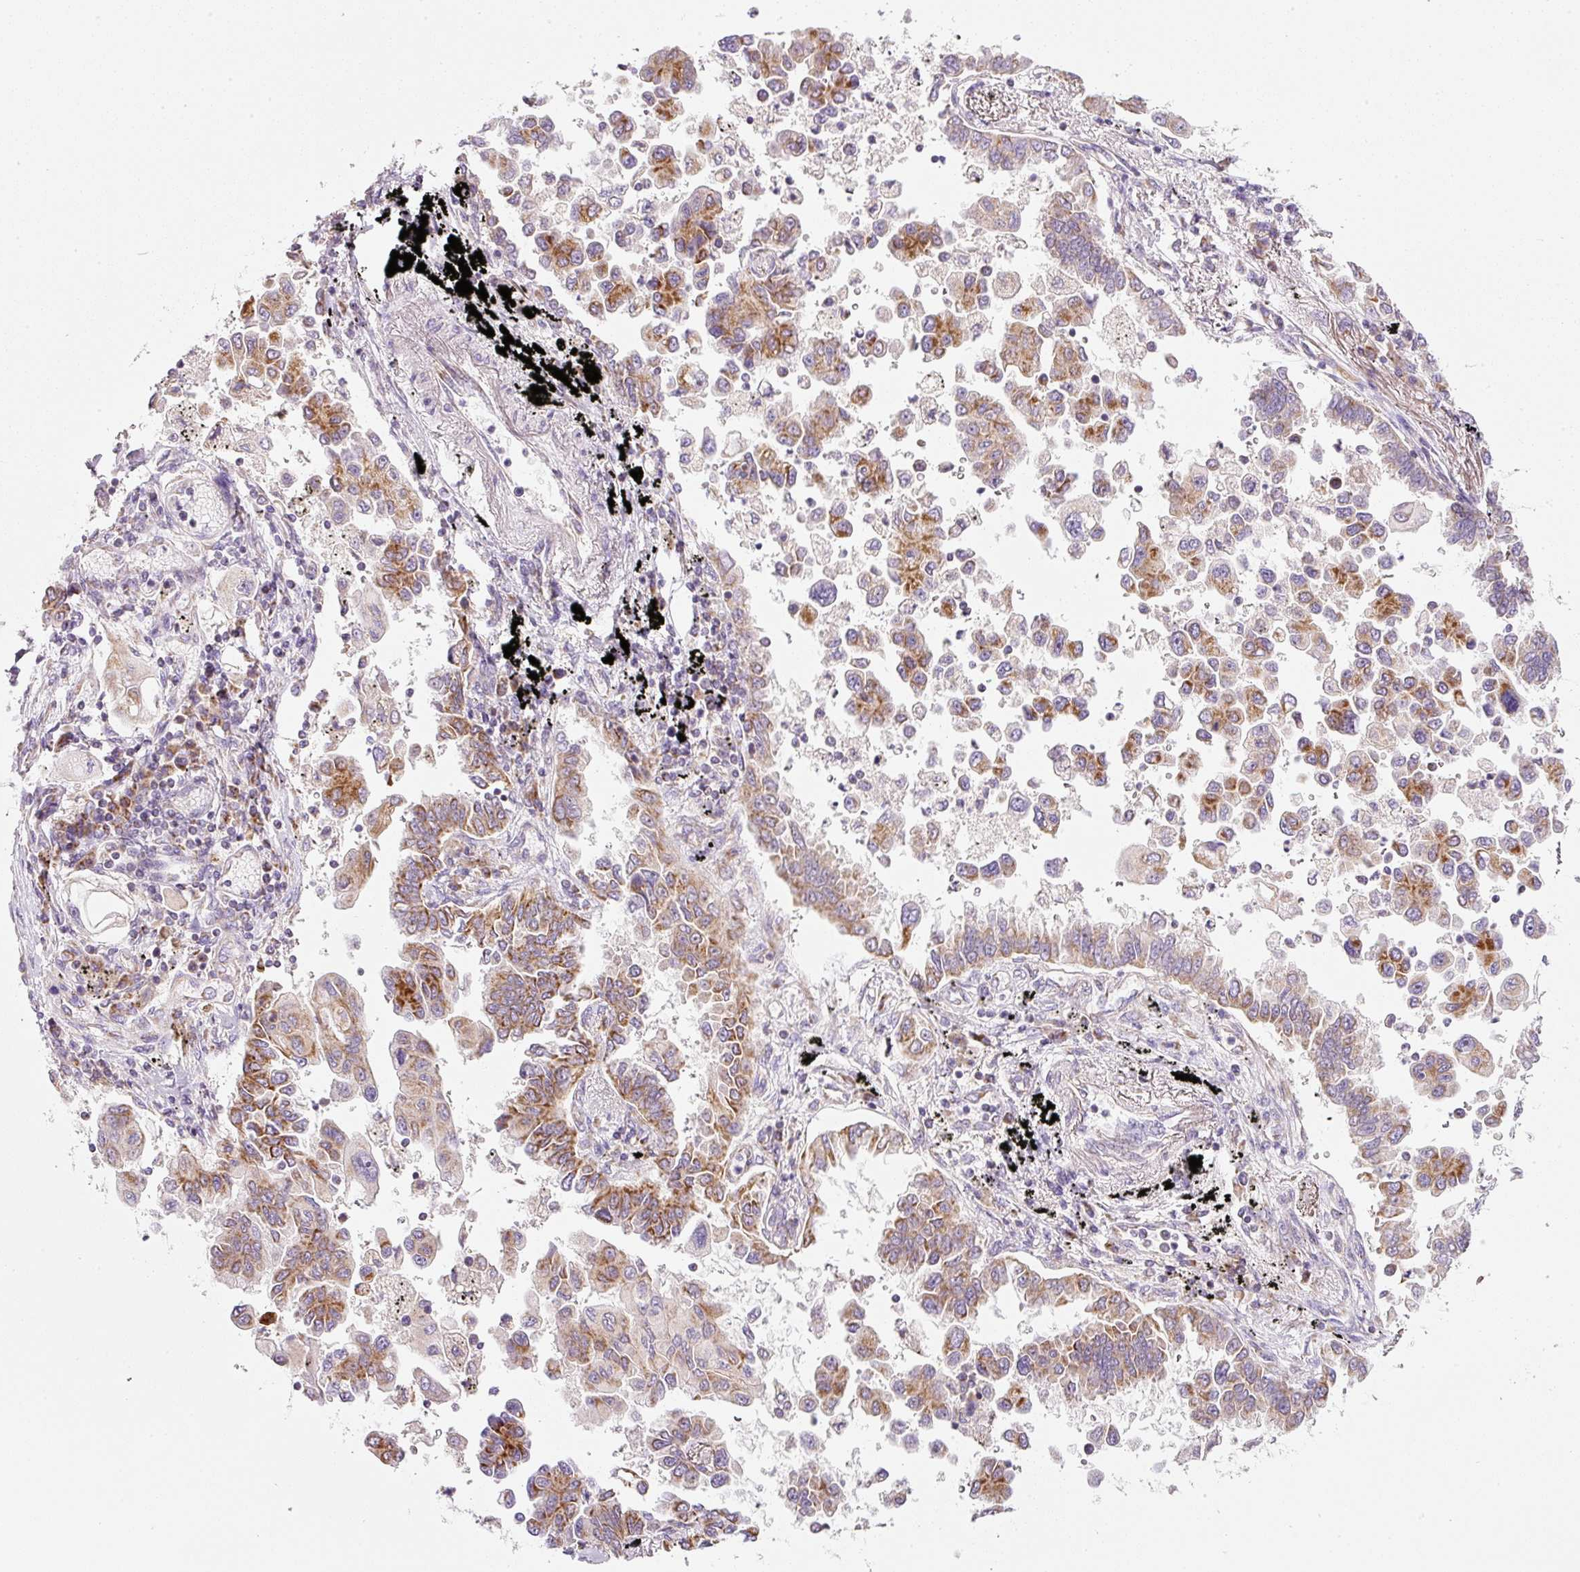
{"staining": {"intensity": "moderate", "quantity": ">75%", "location": "cytoplasmic/membranous"}, "tissue": "lung cancer", "cell_type": "Tumor cells", "image_type": "cancer", "snomed": [{"axis": "morphology", "description": "Adenocarcinoma, NOS"}, {"axis": "topography", "description": "Lung"}], "caption": "Immunohistochemistry of human lung adenocarcinoma reveals medium levels of moderate cytoplasmic/membranous staining in about >75% of tumor cells.", "gene": "NDUFA1", "patient": {"sex": "female", "age": 67}}